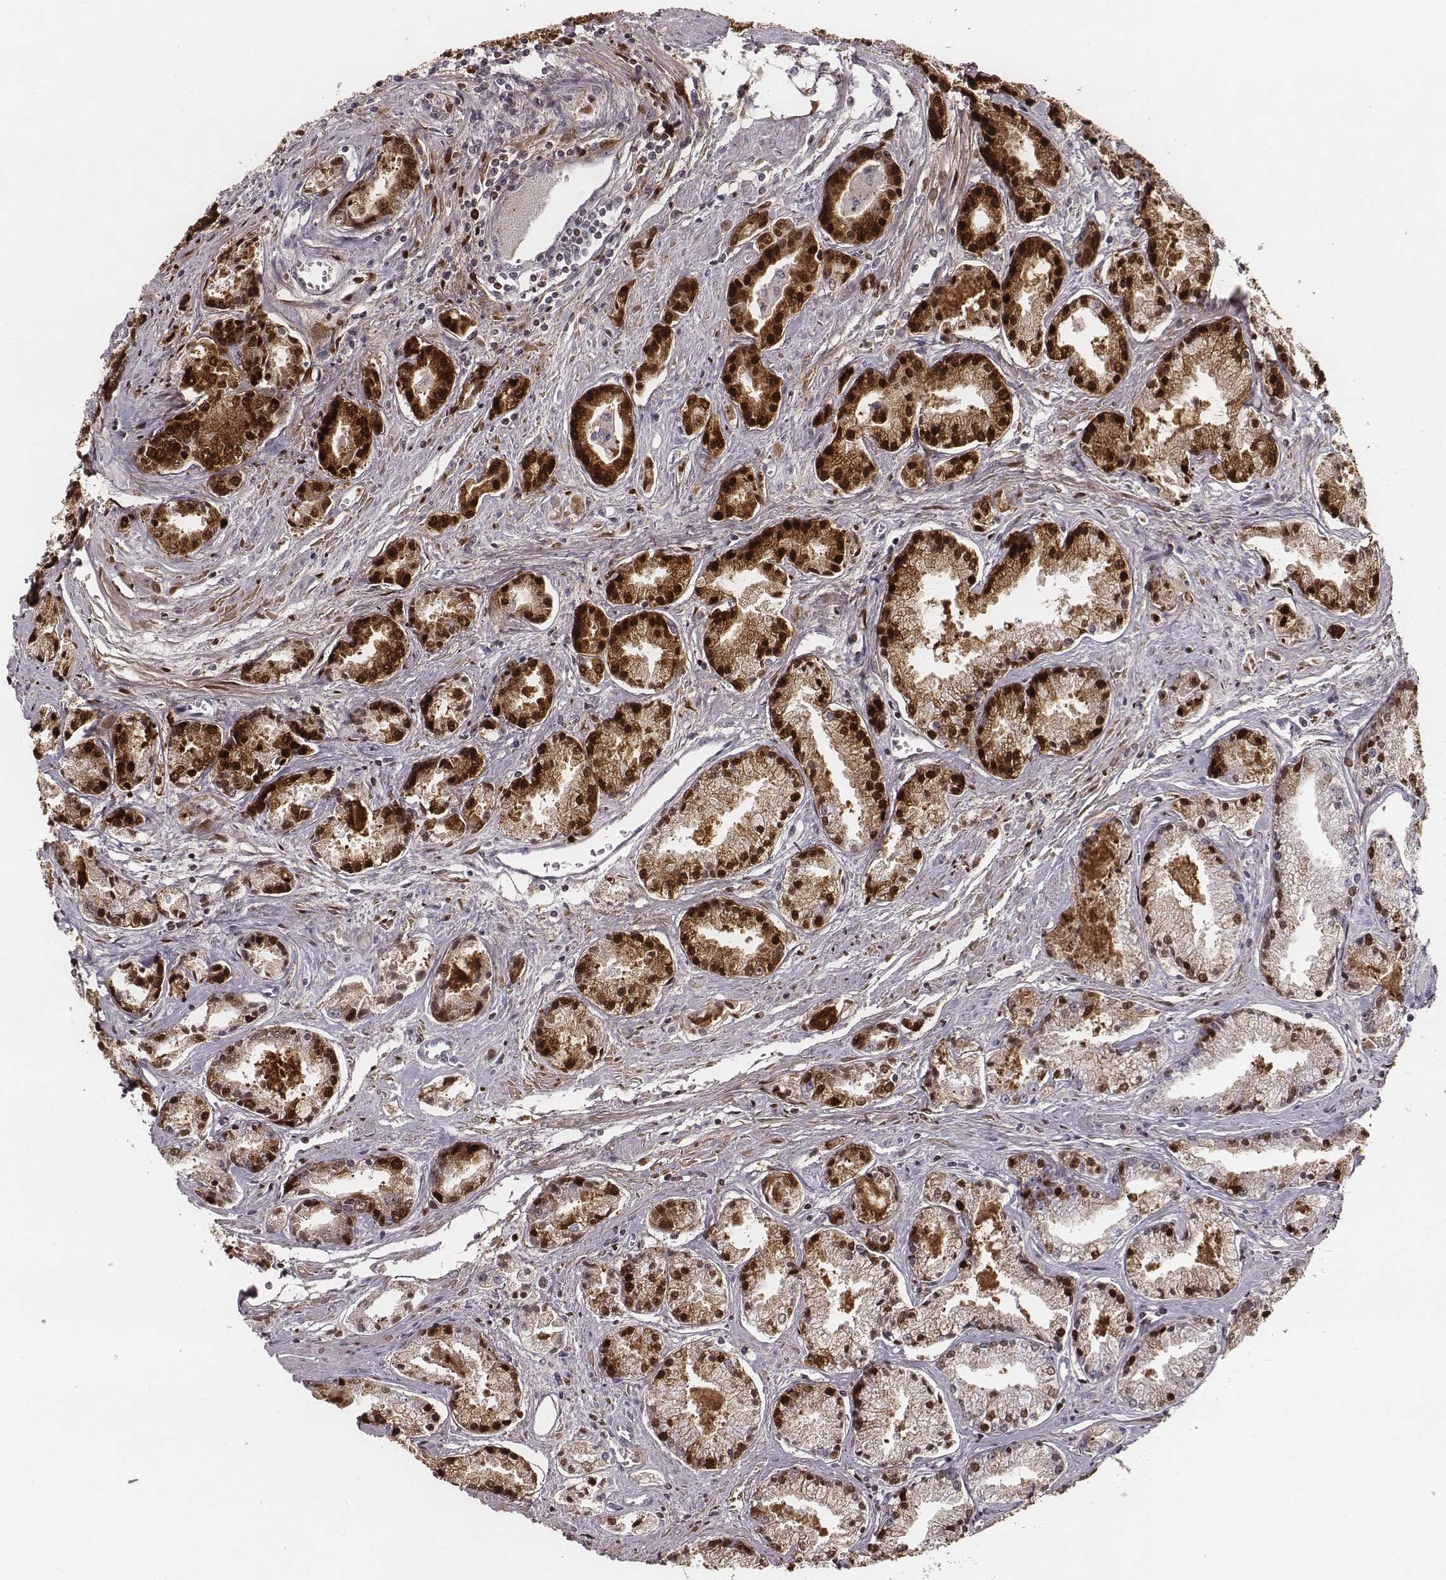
{"staining": {"intensity": "strong", "quantity": "25%-75%", "location": "nuclear"}, "tissue": "prostate cancer", "cell_type": "Tumor cells", "image_type": "cancer", "snomed": [{"axis": "morphology", "description": "Adenocarcinoma, NOS"}, {"axis": "topography", "description": "Prostate"}], "caption": "Immunohistochemical staining of prostate cancer (adenocarcinoma) demonstrates high levels of strong nuclear protein positivity in about 25%-75% of tumor cells.", "gene": "NDC1", "patient": {"sex": "male", "age": 72}}